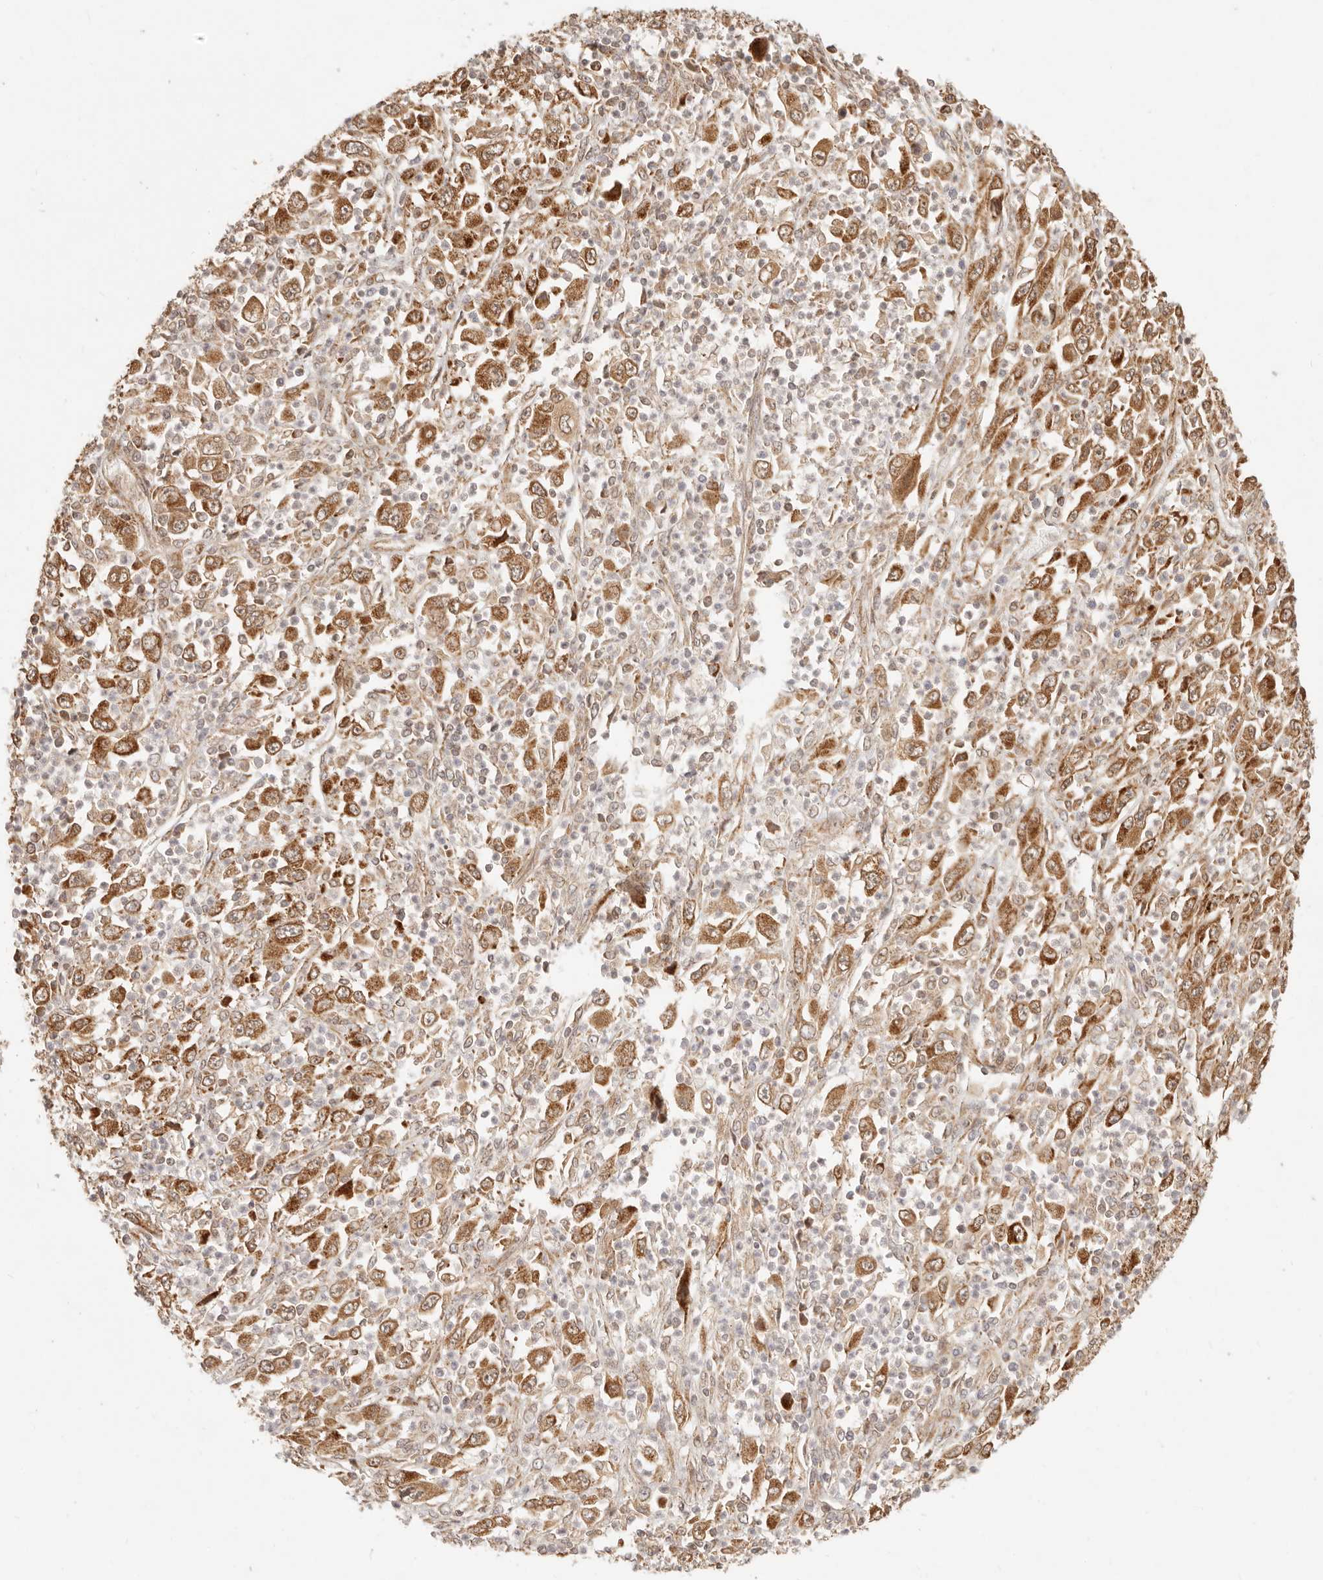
{"staining": {"intensity": "moderate", "quantity": ">75%", "location": "cytoplasmic/membranous"}, "tissue": "melanoma", "cell_type": "Tumor cells", "image_type": "cancer", "snomed": [{"axis": "morphology", "description": "Malignant melanoma, Metastatic site"}, {"axis": "topography", "description": "Skin"}], "caption": "Immunohistochemistry image of neoplastic tissue: malignant melanoma (metastatic site) stained using immunohistochemistry (IHC) demonstrates medium levels of moderate protein expression localized specifically in the cytoplasmic/membranous of tumor cells, appearing as a cytoplasmic/membranous brown color.", "gene": "TIMM17A", "patient": {"sex": "female", "age": 56}}